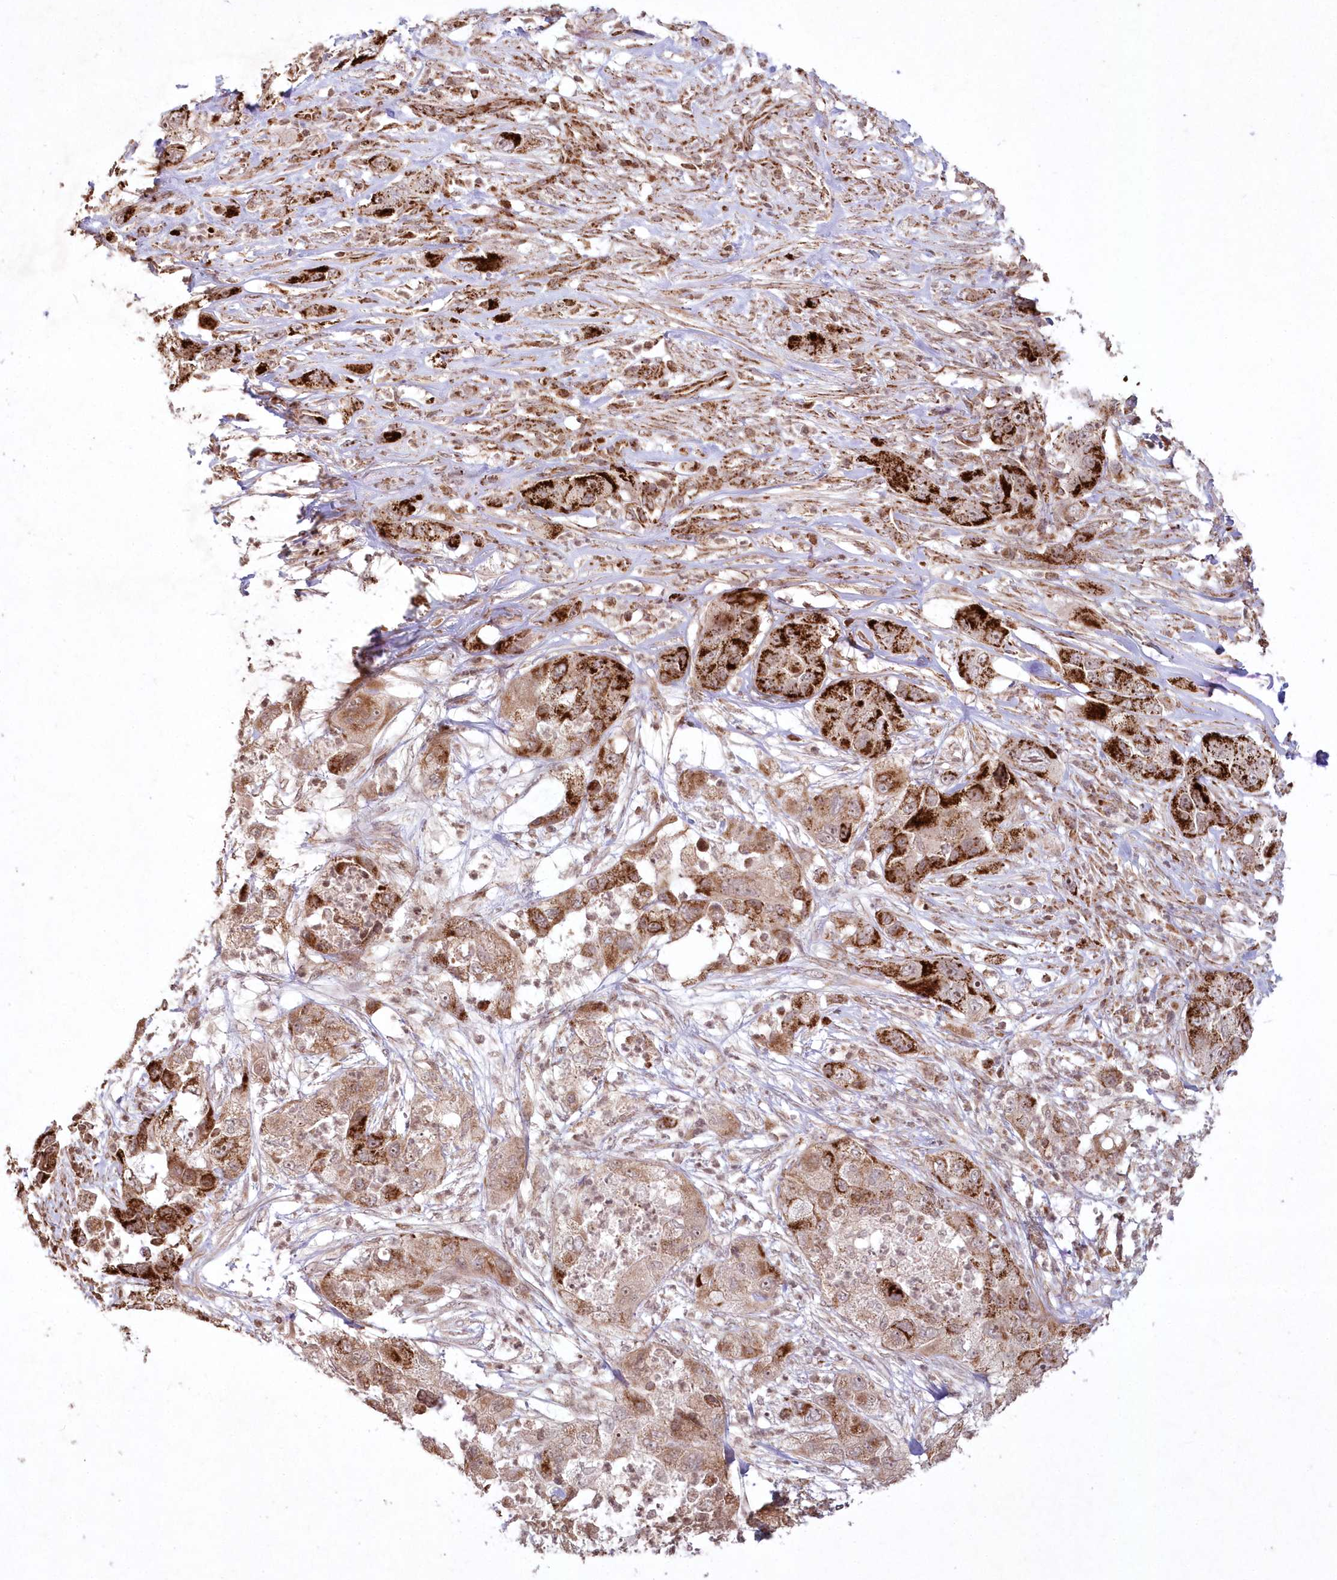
{"staining": {"intensity": "strong", "quantity": "25%-75%", "location": "cytoplasmic/membranous"}, "tissue": "pancreatic cancer", "cell_type": "Tumor cells", "image_type": "cancer", "snomed": [{"axis": "morphology", "description": "Adenocarcinoma, NOS"}, {"axis": "topography", "description": "Pancreas"}], "caption": "Strong cytoplasmic/membranous positivity is present in approximately 25%-75% of tumor cells in pancreatic adenocarcinoma. The staining is performed using DAB (3,3'-diaminobenzidine) brown chromogen to label protein expression. The nuclei are counter-stained blue using hematoxylin.", "gene": "LRPPRC", "patient": {"sex": "female", "age": 78}}